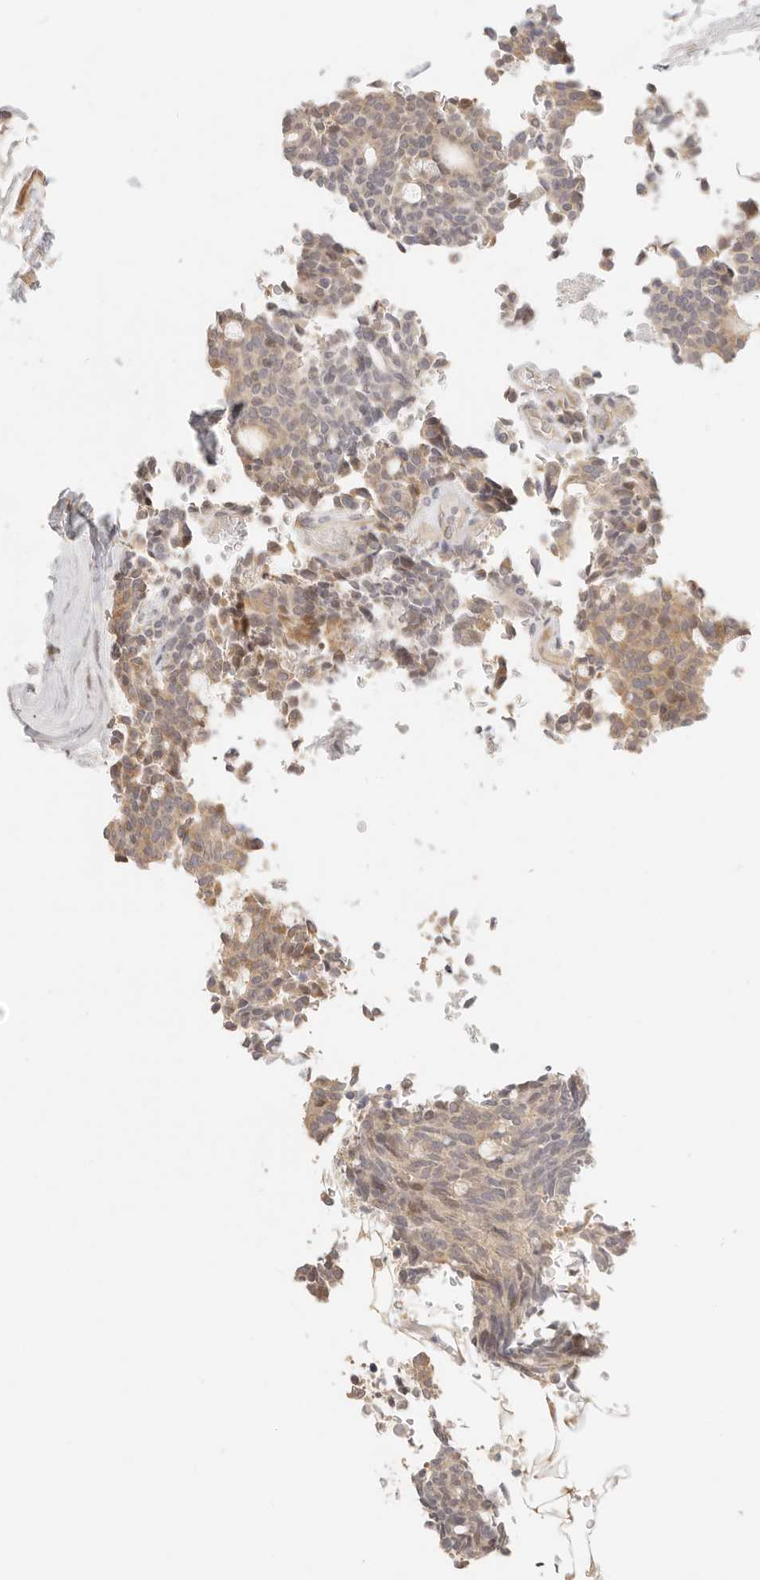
{"staining": {"intensity": "moderate", "quantity": "<25%", "location": "cytoplasmic/membranous"}, "tissue": "carcinoid", "cell_type": "Tumor cells", "image_type": "cancer", "snomed": [{"axis": "morphology", "description": "Carcinoid, malignant, NOS"}, {"axis": "topography", "description": "Pancreas"}], "caption": "IHC photomicrograph of neoplastic tissue: human carcinoid stained using immunohistochemistry (IHC) displays low levels of moderate protein expression localized specifically in the cytoplasmic/membranous of tumor cells, appearing as a cytoplasmic/membranous brown color.", "gene": "TIMM17A", "patient": {"sex": "female", "age": 54}}